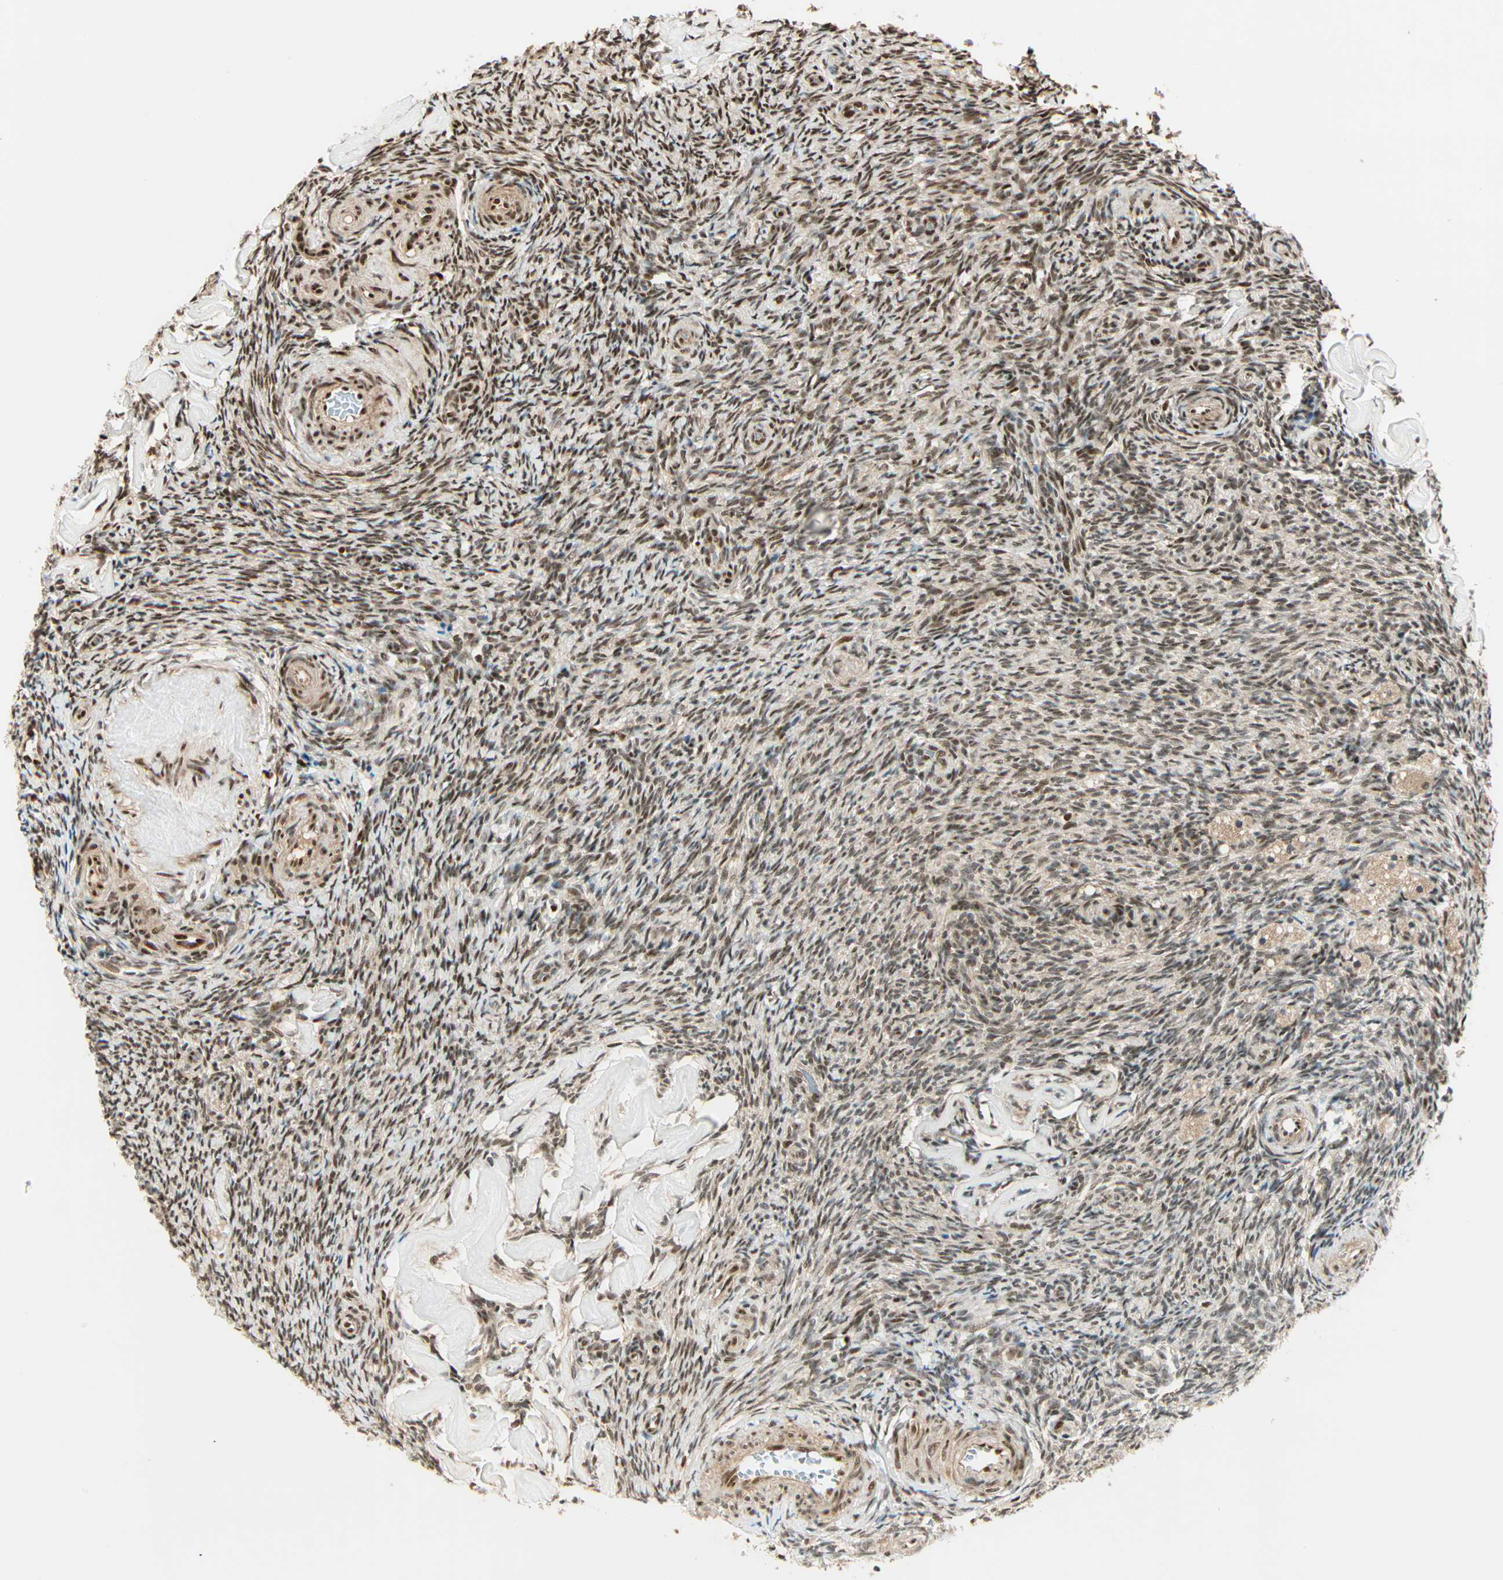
{"staining": {"intensity": "strong", "quantity": ">75%", "location": "nuclear"}, "tissue": "ovary", "cell_type": "Ovarian stroma cells", "image_type": "normal", "snomed": [{"axis": "morphology", "description": "Normal tissue, NOS"}, {"axis": "topography", "description": "Ovary"}], "caption": "Ovary stained for a protein (brown) demonstrates strong nuclear positive staining in about >75% of ovarian stroma cells.", "gene": "PNPLA6", "patient": {"sex": "female", "age": 60}}